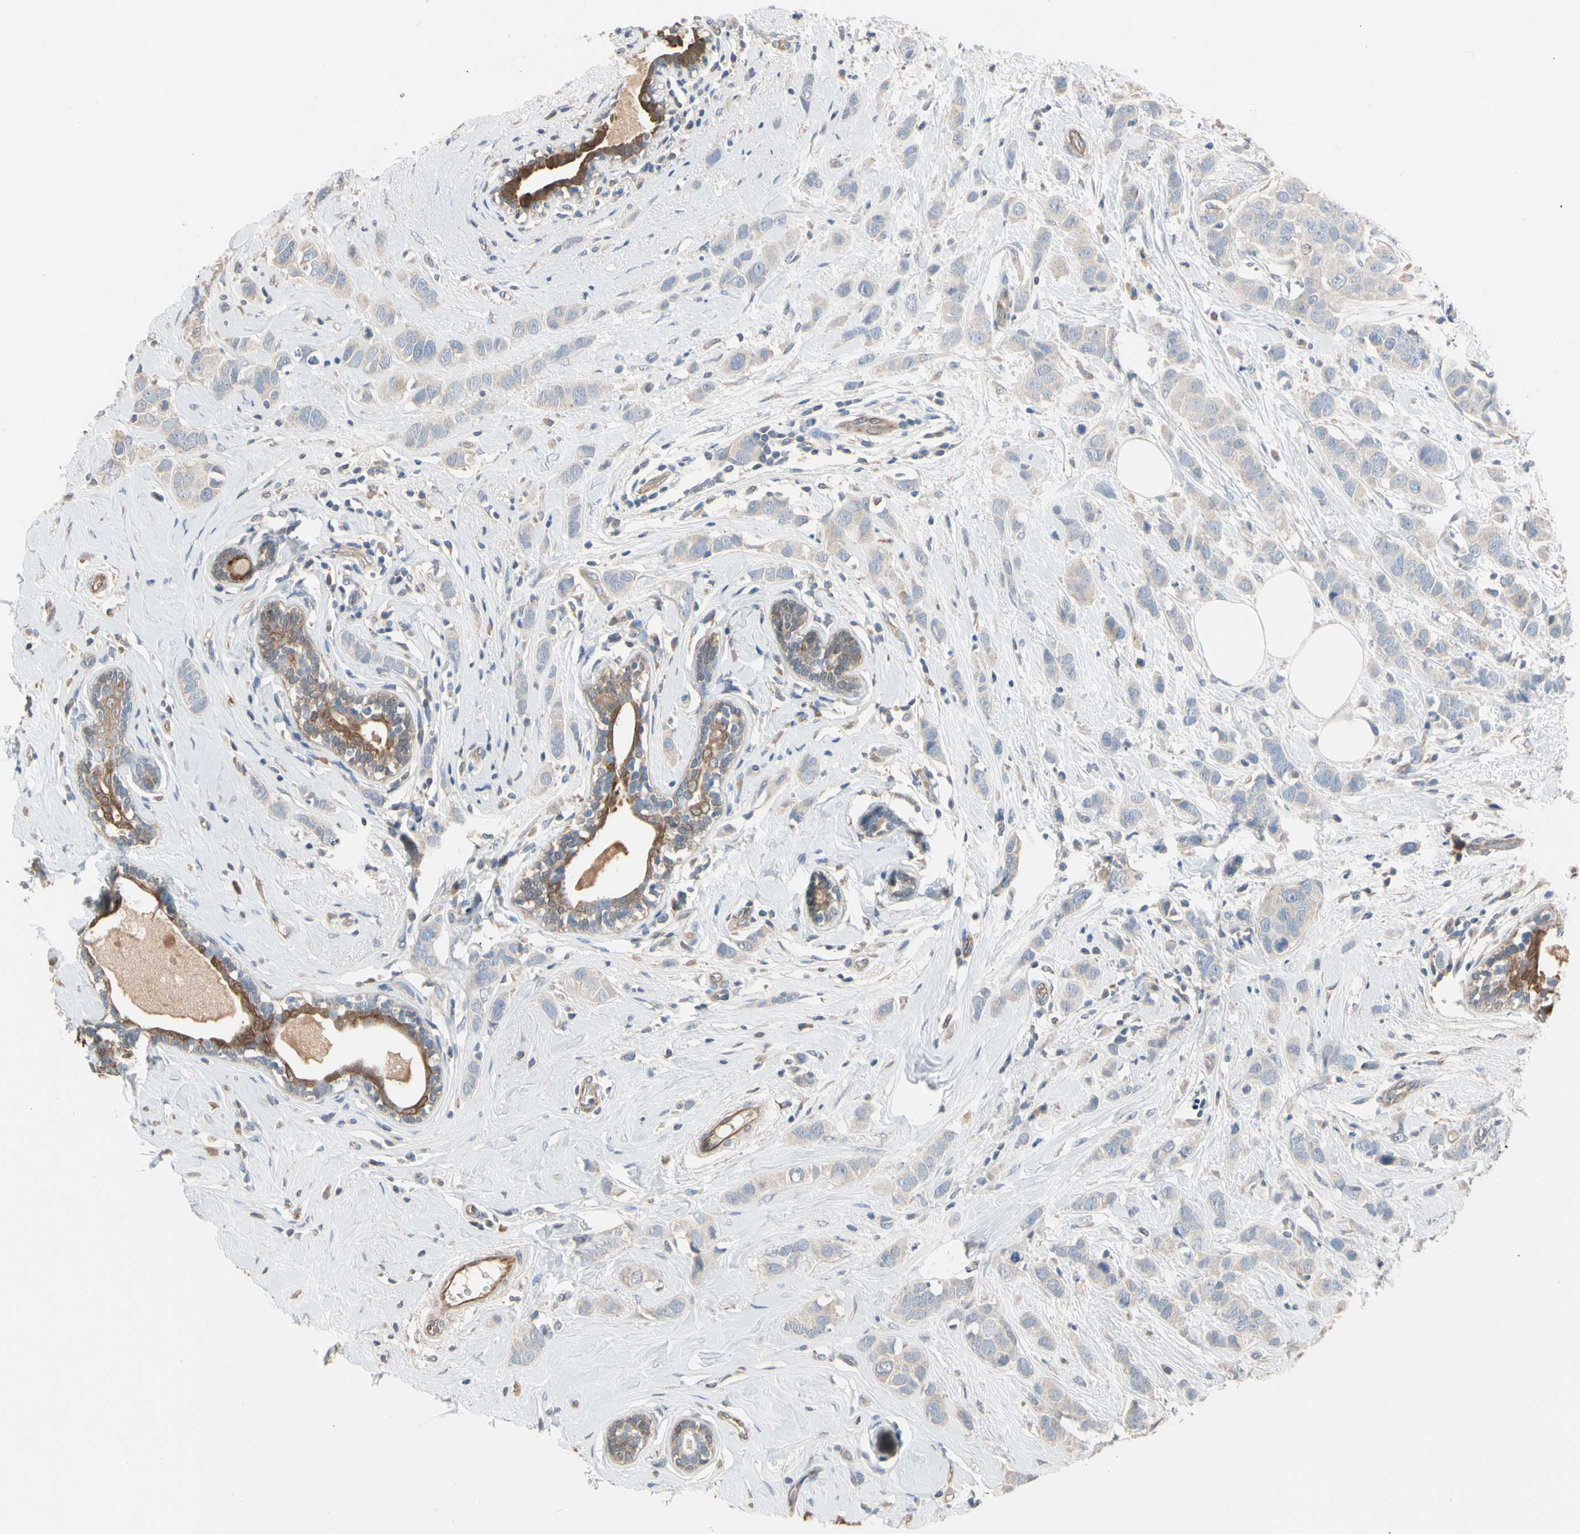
{"staining": {"intensity": "weak", "quantity": ">75%", "location": "cytoplasmic/membranous"}, "tissue": "breast cancer", "cell_type": "Tumor cells", "image_type": "cancer", "snomed": [{"axis": "morphology", "description": "Normal tissue, NOS"}, {"axis": "morphology", "description": "Duct carcinoma"}, {"axis": "topography", "description": "Breast"}], "caption": "Protein staining of intraductal carcinoma (breast) tissue reveals weak cytoplasmic/membranous positivity in about >75% of tumor cells.", "gene": "BBOX1", "patient": {"sex": "female", "age": 50}}